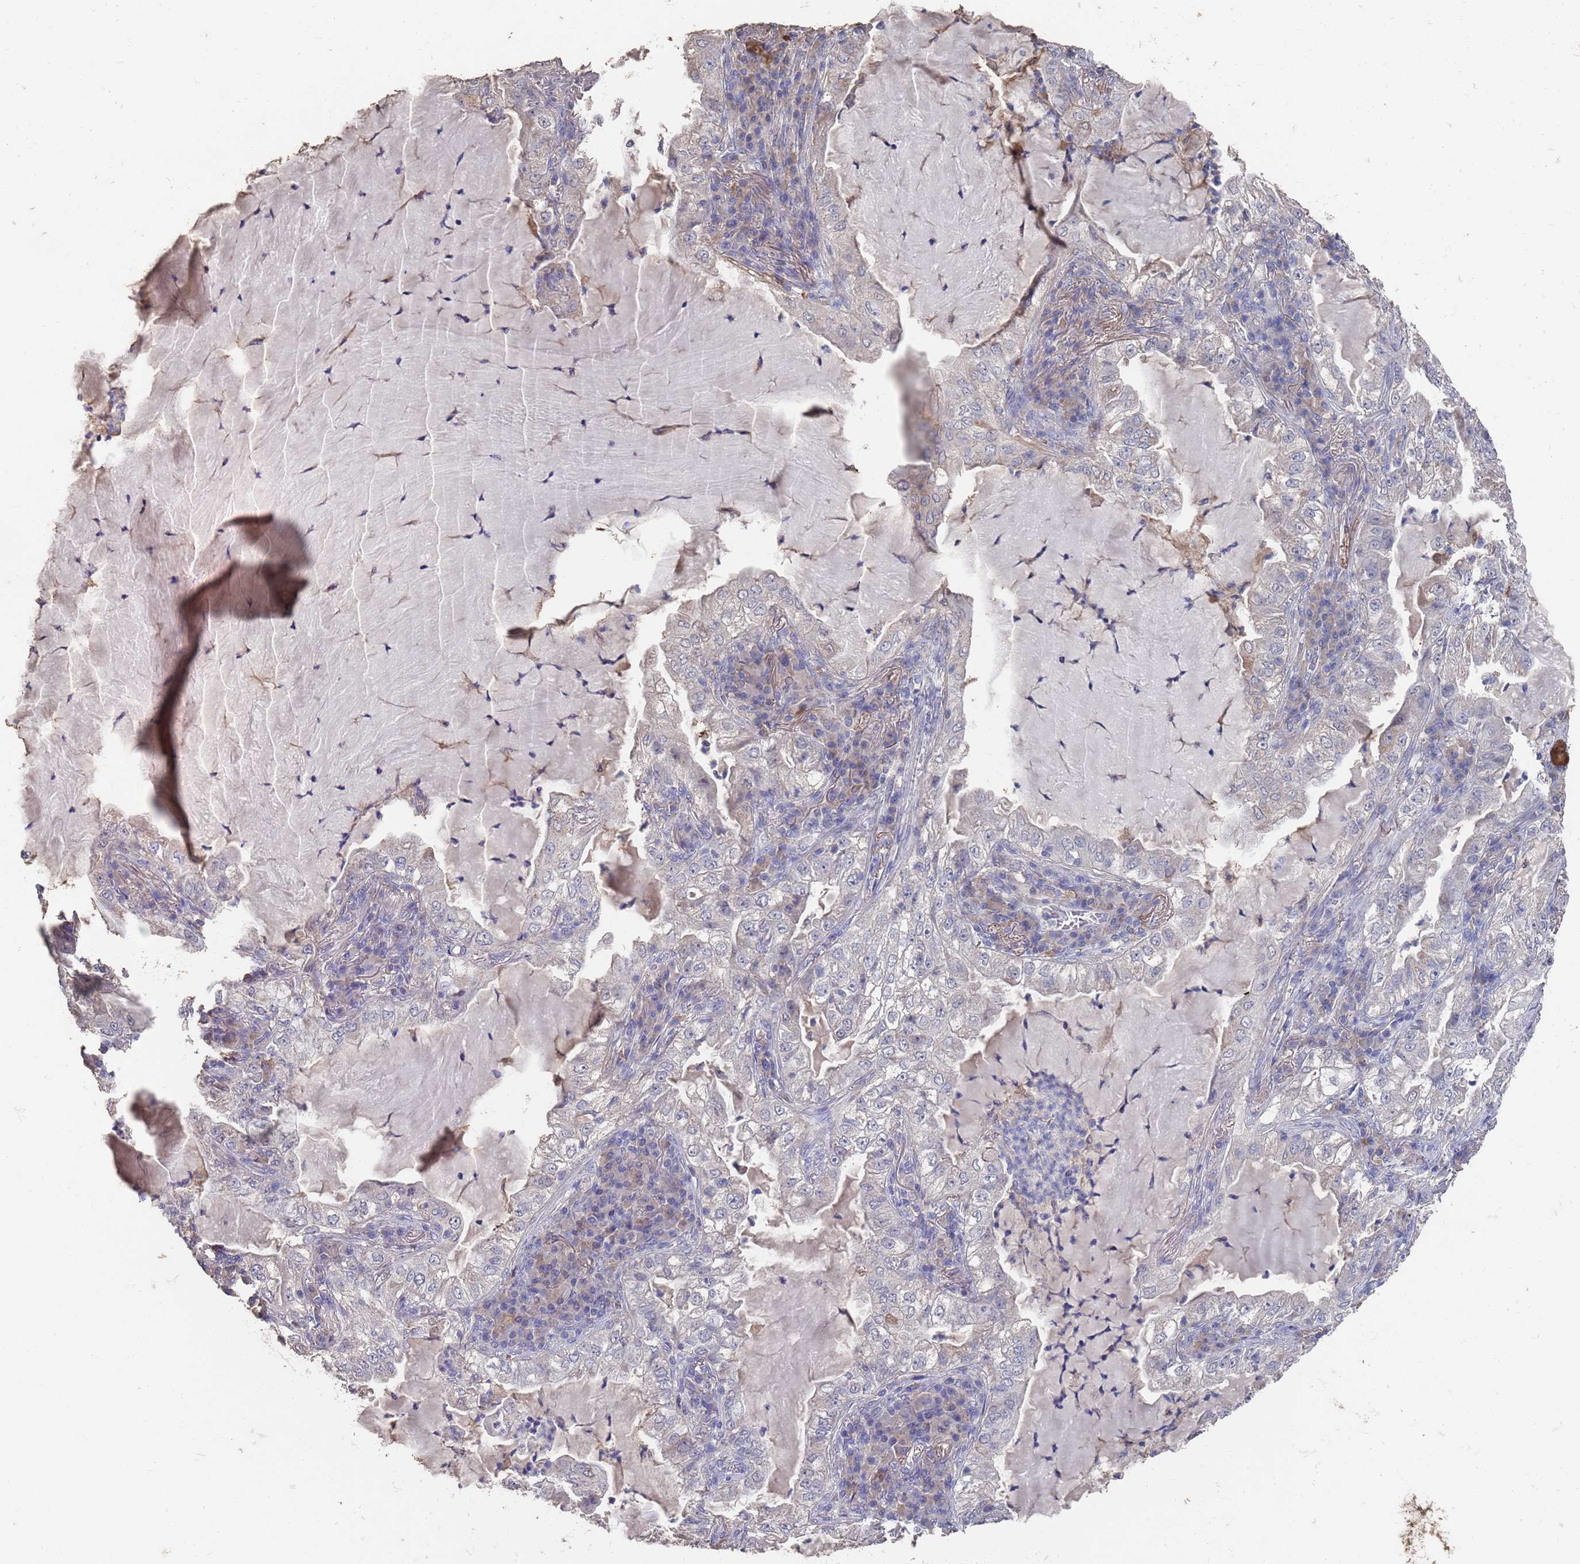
{"staining": {"intensity": "negative", "quantity": "none", "location": "none"}, "tissue": "lung cancer", "cell_type": "Tumor cells", "image_type": "cancer", "snomed": [{"axis": "morphology", "description": "Adenocarcinoma, NOS"}, {"axis": "topography", "description": "Lung"}], "caption": "There is no significant positivity in tumor cells of adenocarcinoma (lung). Brightfield microscopy of immunohistochemistry (IHC) stained with DAB (3,3'-diaminobenzidine) (brown) and hematoxylin (blue), captured at high magnification.", "gene": "BTBD18", "patient": {"sex": "female", "age": 73}}